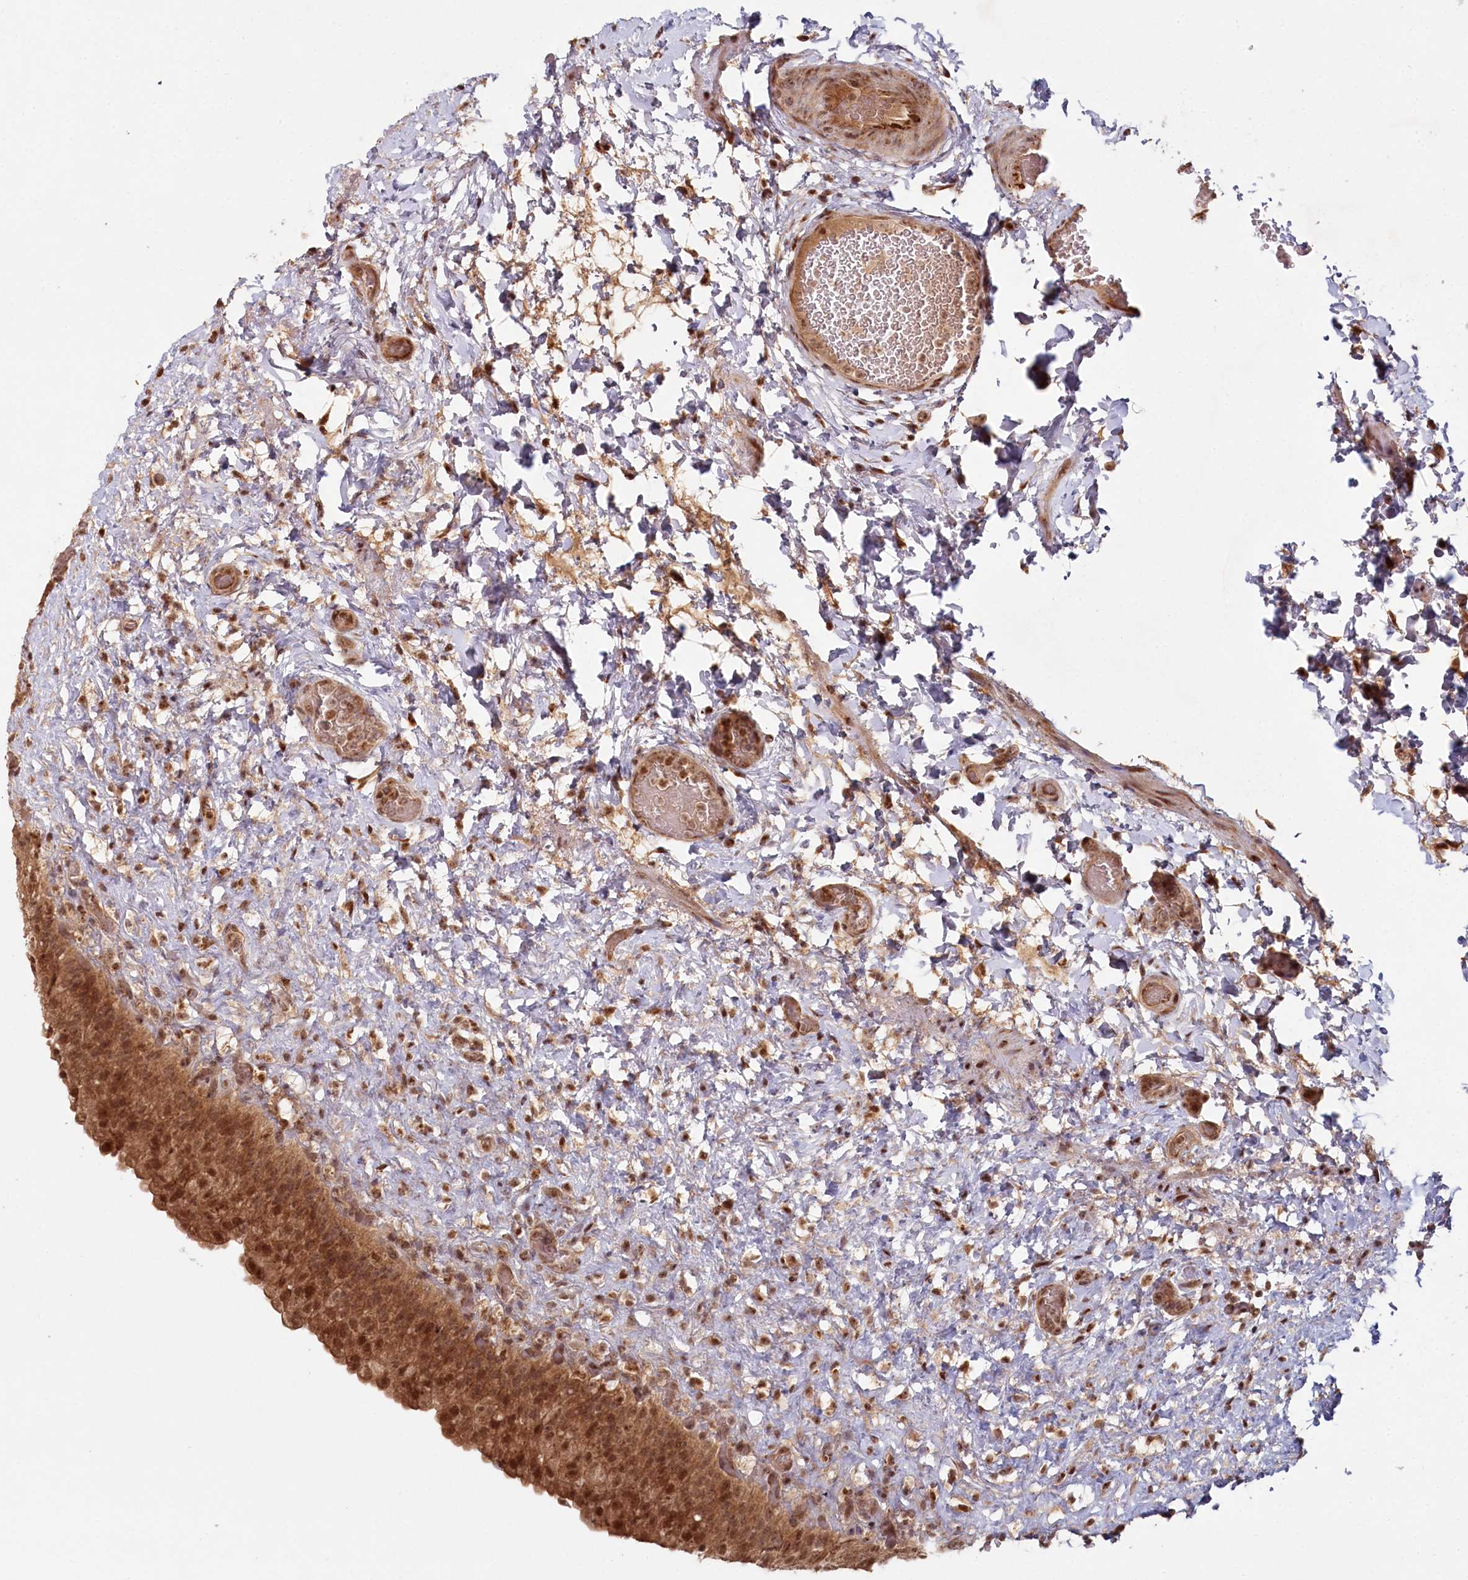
{"staining": {"intensity": "strong", "quantity": ">75%", "location": "cytoplasmic/membranous,nuclear"}, "tissue": "urinary bladder", "cell_type": "Urothelial cells", "image_type": "normal", "snomed": [{"axis": "morphology", "description": "Normal tissue, NOS"}, {"axis": "topography", "description": "Urinary bladder"}], "caption": "Immunohistochemistry histopathology image of unremarkable urinary bladder stained for a protein (brown), which shows high levels of strong cytoplasmic/membranous,nuclear expression in about >75% of urothelial cells.", "gene": "WAPL", "patient": {"sex": "female", "age": 27}}